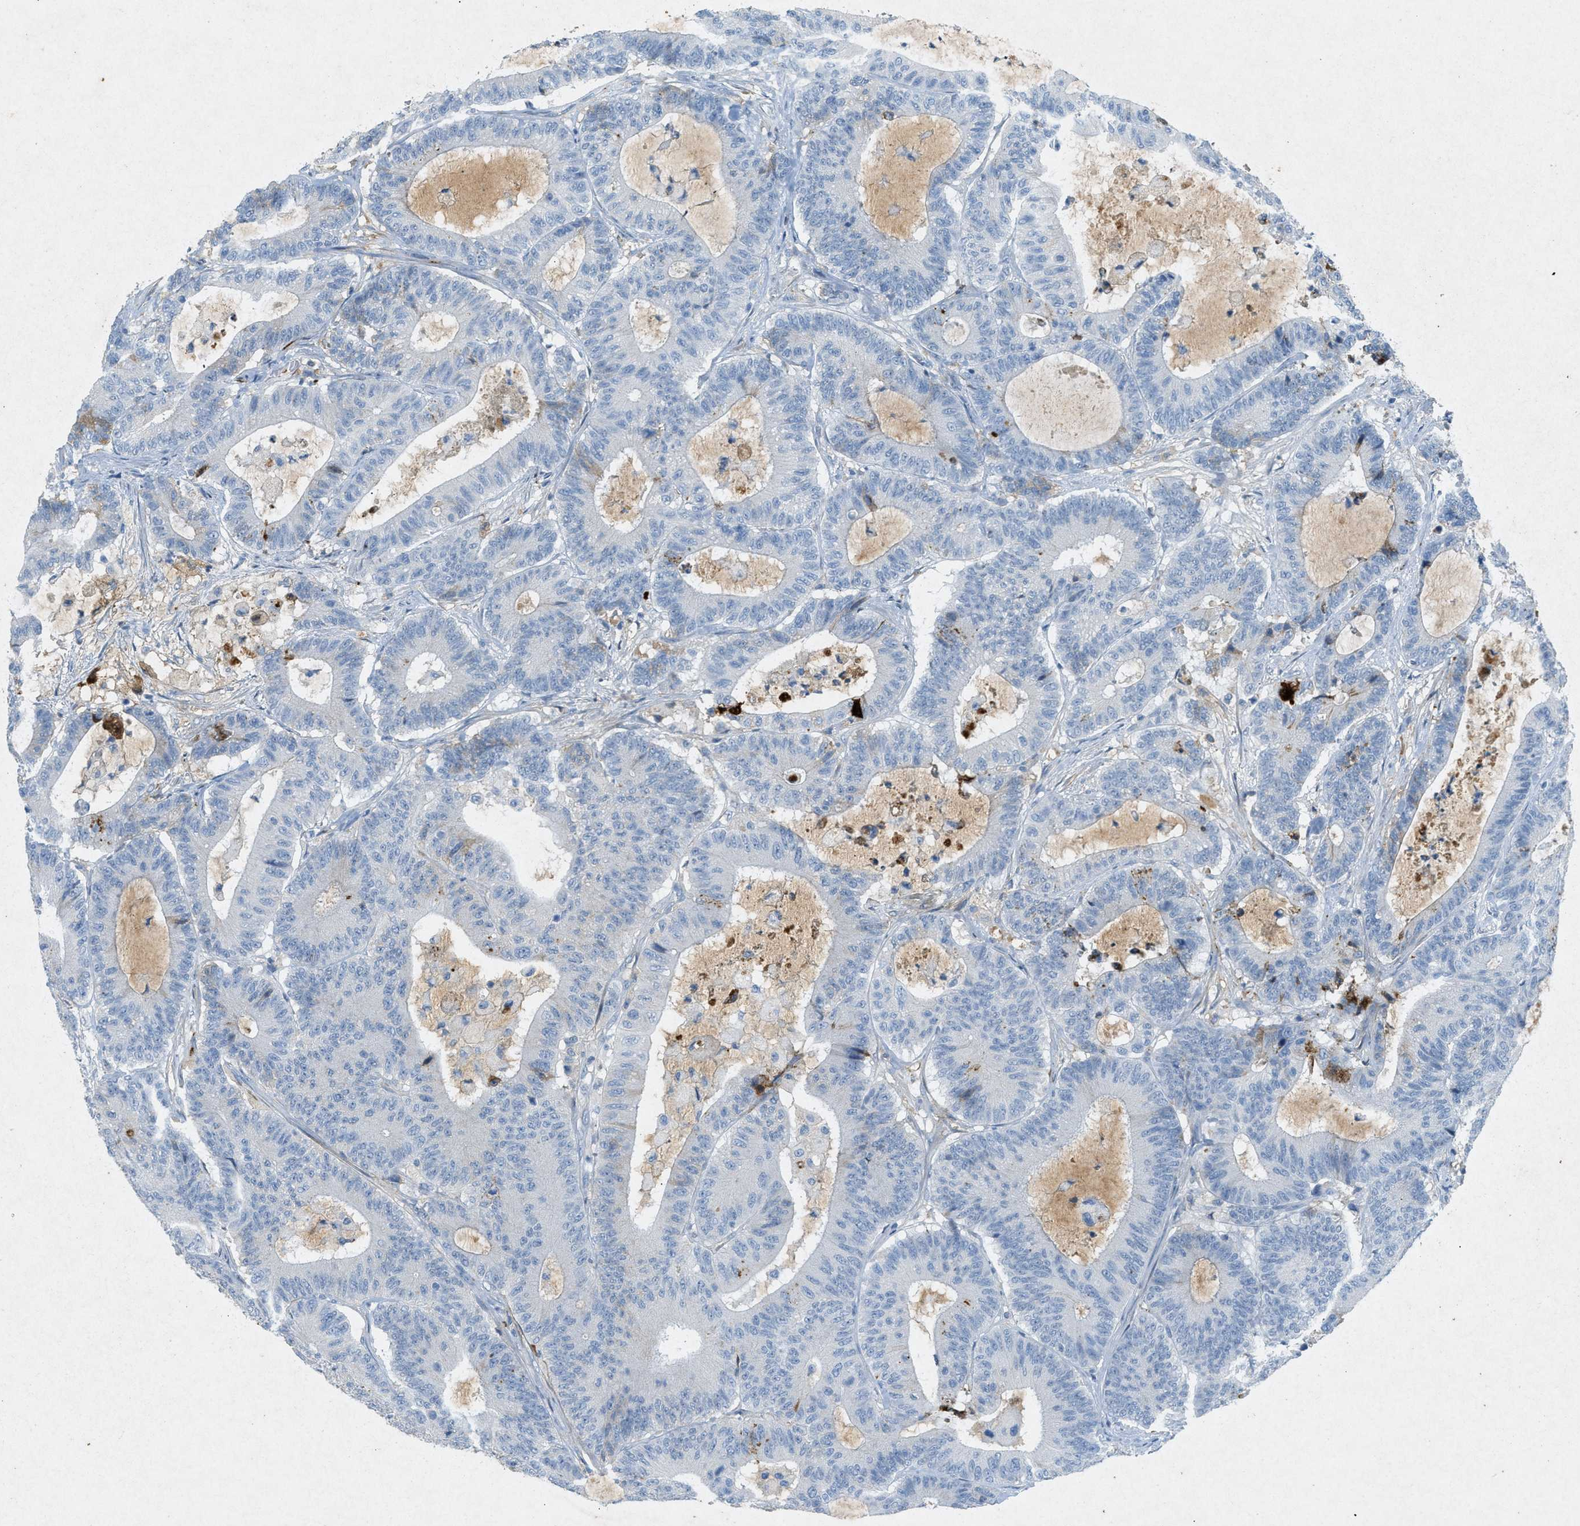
{"staining": {"intensity": "weak", "quantity": "<25%", "location": "cytoplasmic/membranous"}, "tissue": "colorectal cancer", "cell_type": "Tumor cells", "image_type": "cancer", "snomed": [{"axis": "morphology", "description": "Adenocarcinoma, NOS"}, {"axis": "topography", "description": "Colon"}], "caption": "High power microscopy image of an immunohistochemistry (IHC) photomicrograph of colorectal cancer (adenocarcinoma), revealing no significant positivity in tumor cells. The staining was performed using DAB (3,3'-diaminobenzidine) to visualize the protein expression in brown, while the nuclei were stained in blue with hematoxylin (Magnification: 20x).", "gene": "F2", "patient": {"sex": "female", "age": 84}}